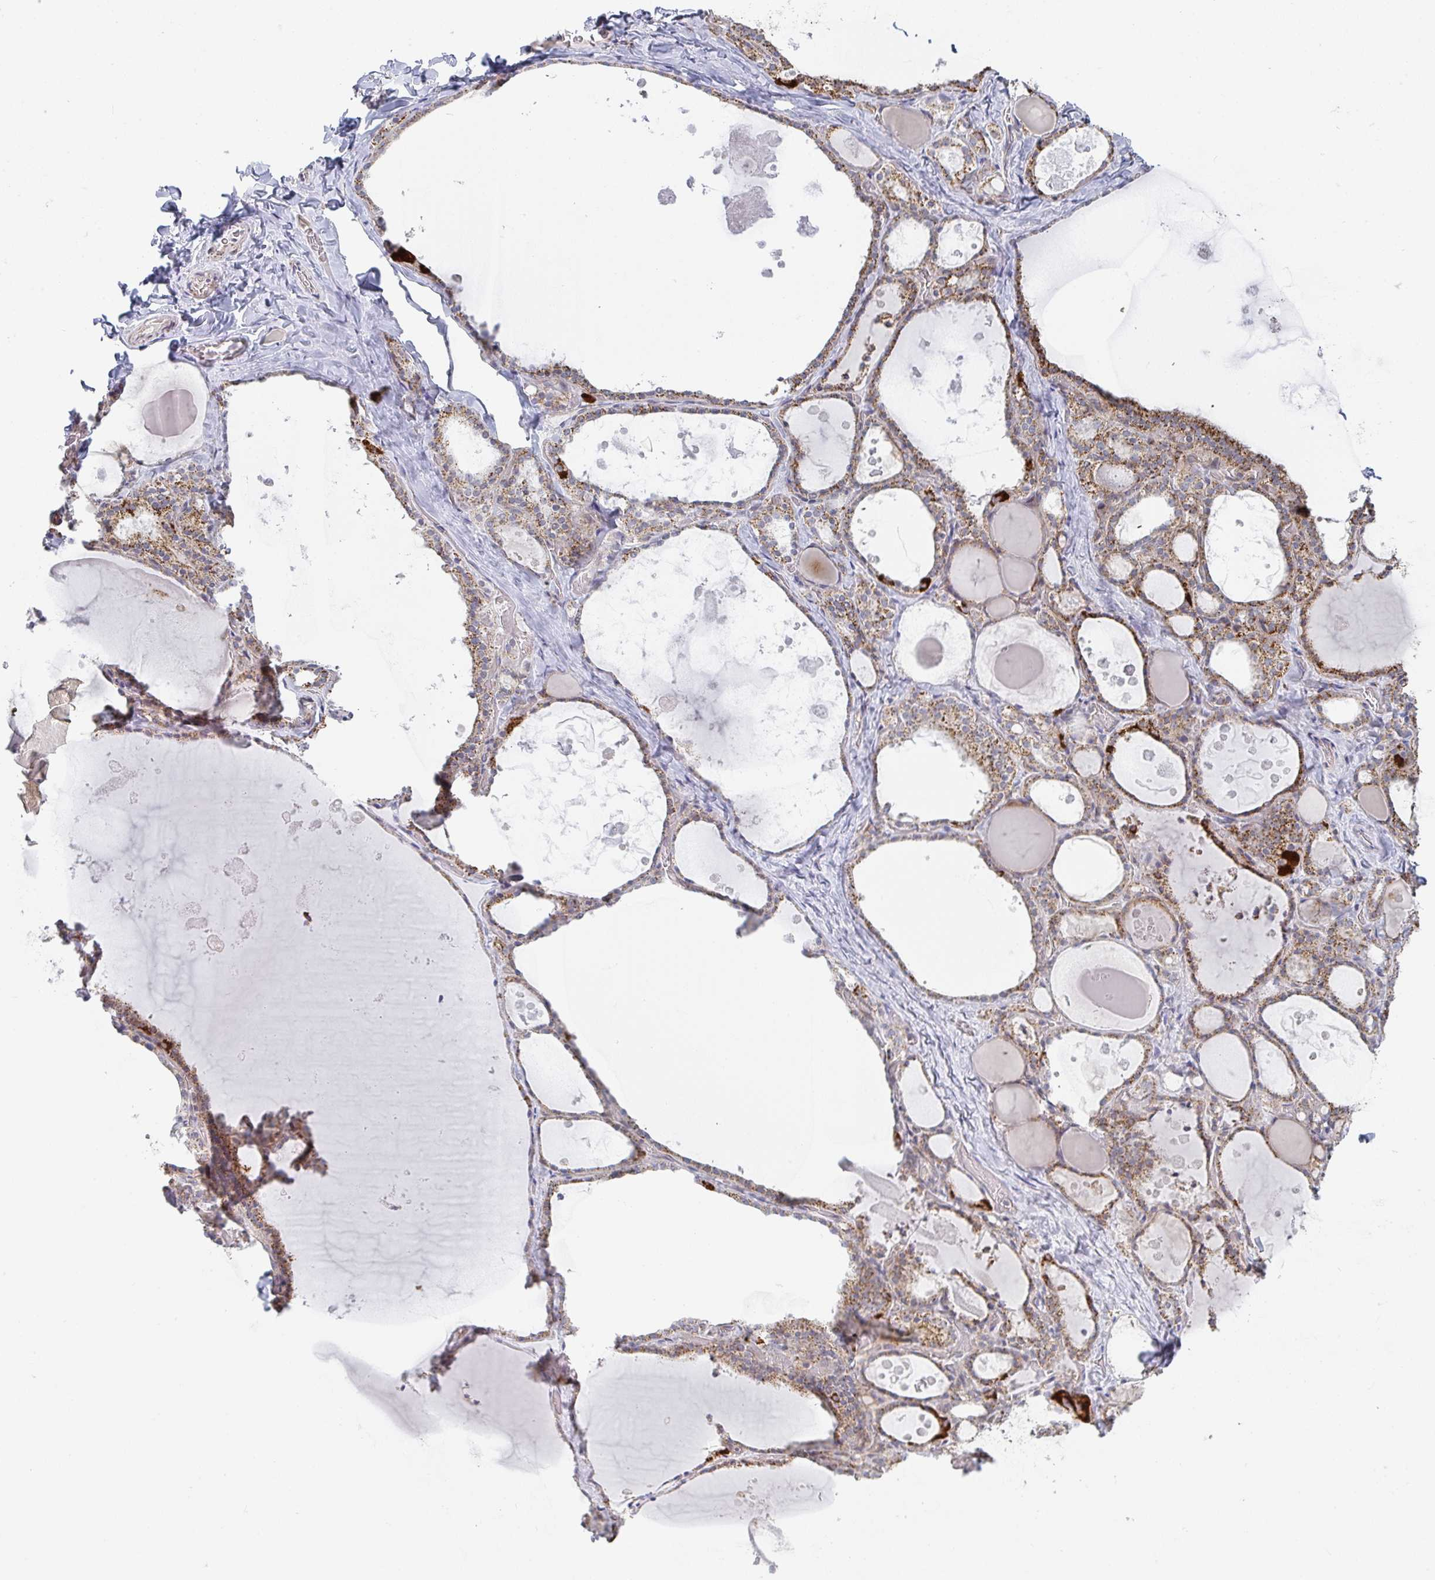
{"staining": {"intensity": "moderate", "quantity": "25%-75%", "location": "cytoplasmic/membranous"}, "tissue": "thyroid gland", "cell_type": "Glandular cells", "image_type": "normal", "snomed": [{"axis": "morphology", "description": "Normal tissue, NOS"}, {"axis": "topography", "description": "Thyroid gland"}], "caption": "Moderate cytoplasmic/membranous protein staining is seen in approximately 25%-75% of glandular cells in thyroid gland. The protein is shown in brown color, while the nuclei are stained blue.", "gene": "ZNF526", "patient": {"sex": "male", "age": 56}}